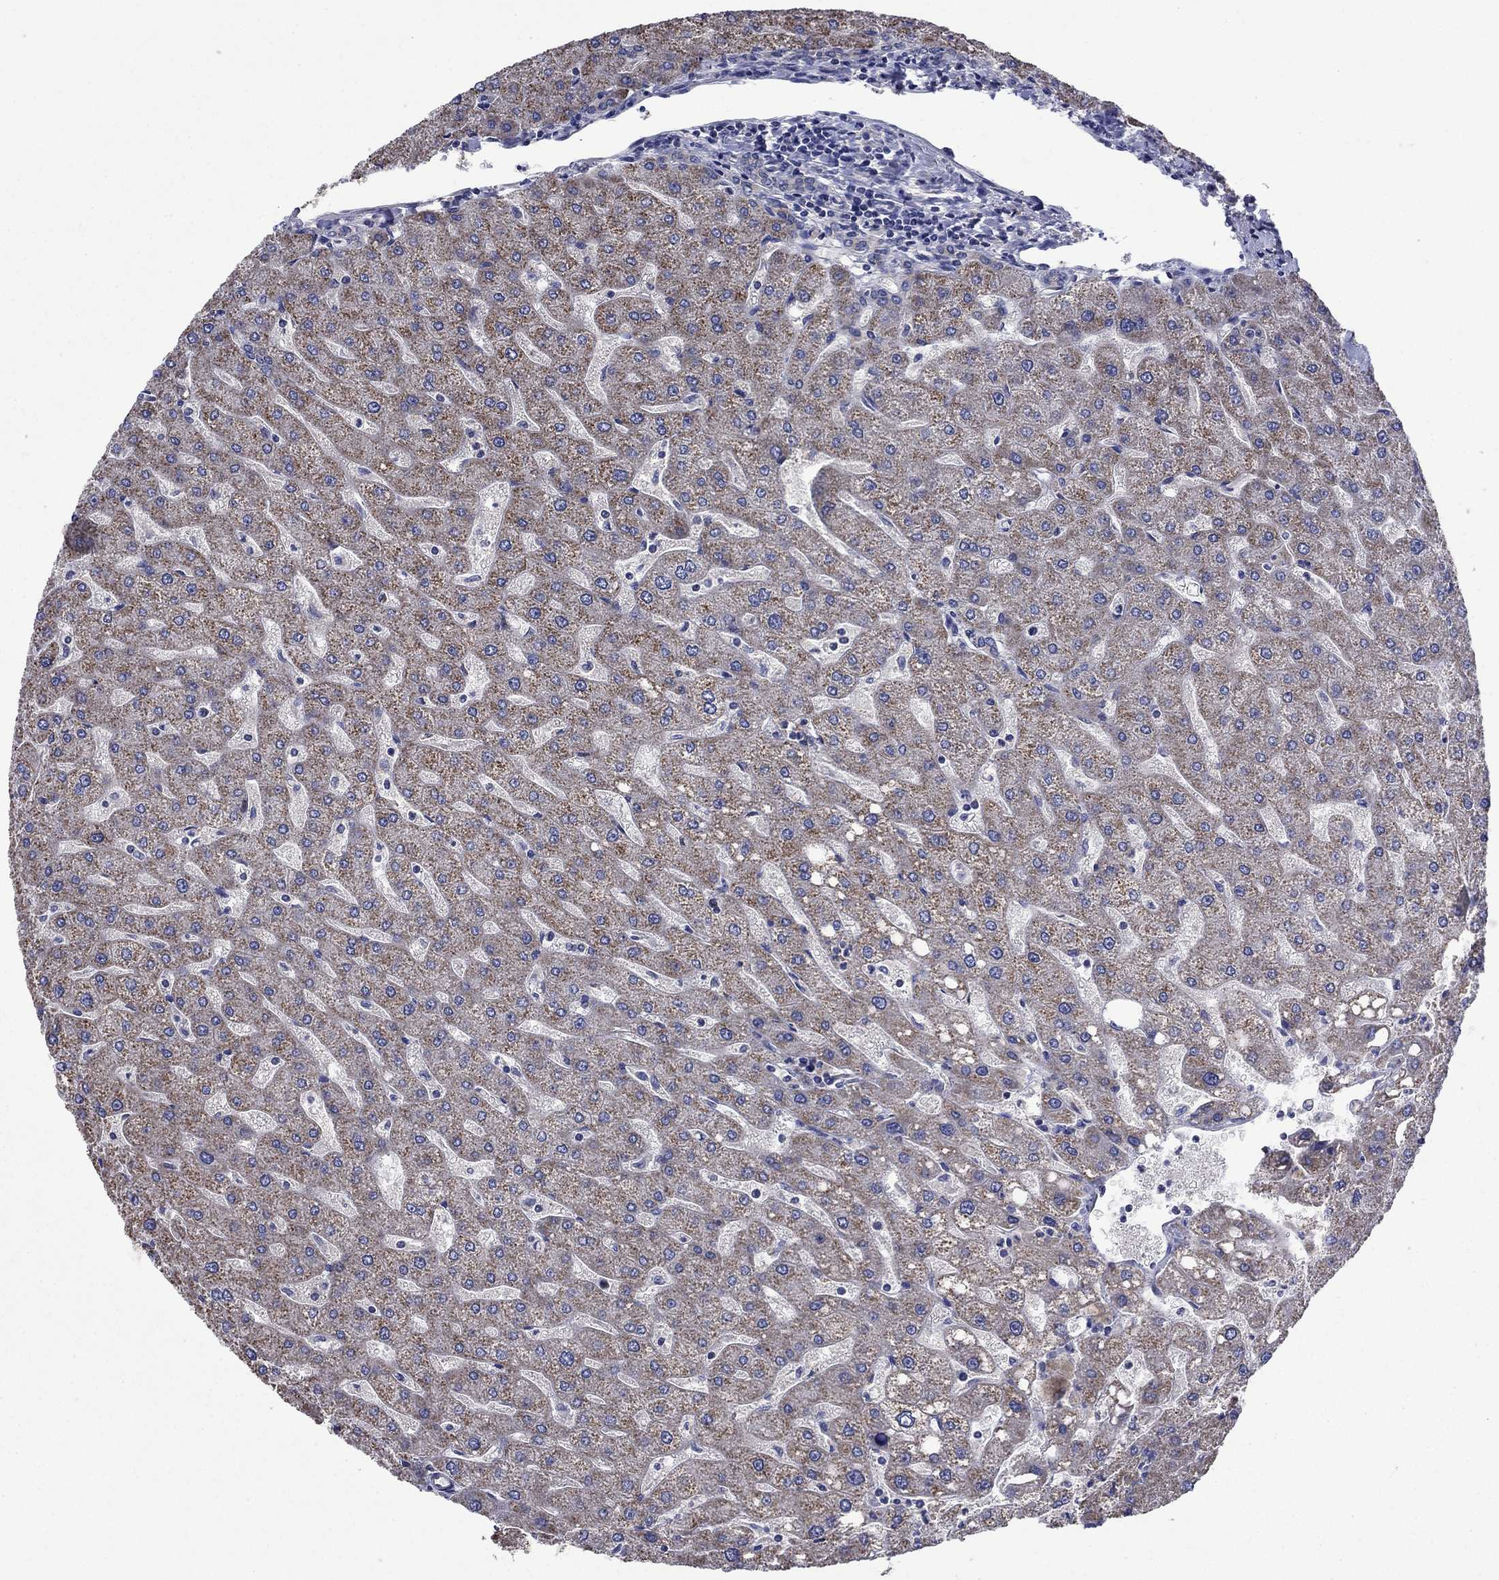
{"staining": {"intensity": "negative", "quantity": "none", "location": "none"}, "tissue": "liver", "cell_type": "Cholangiocytes", "image_type": "normal", "snomed": [{"axis": "morphology", "description": "Normal tissue, NOS"}, {"axis": "topography", "description": "Liver"}], "caption": "Human liver stained for a protein using immunohistochemistry displays no positivity in cholangiocytes.", "gene": "KIF22", "patient": {"sex": "male", "age": 67}}